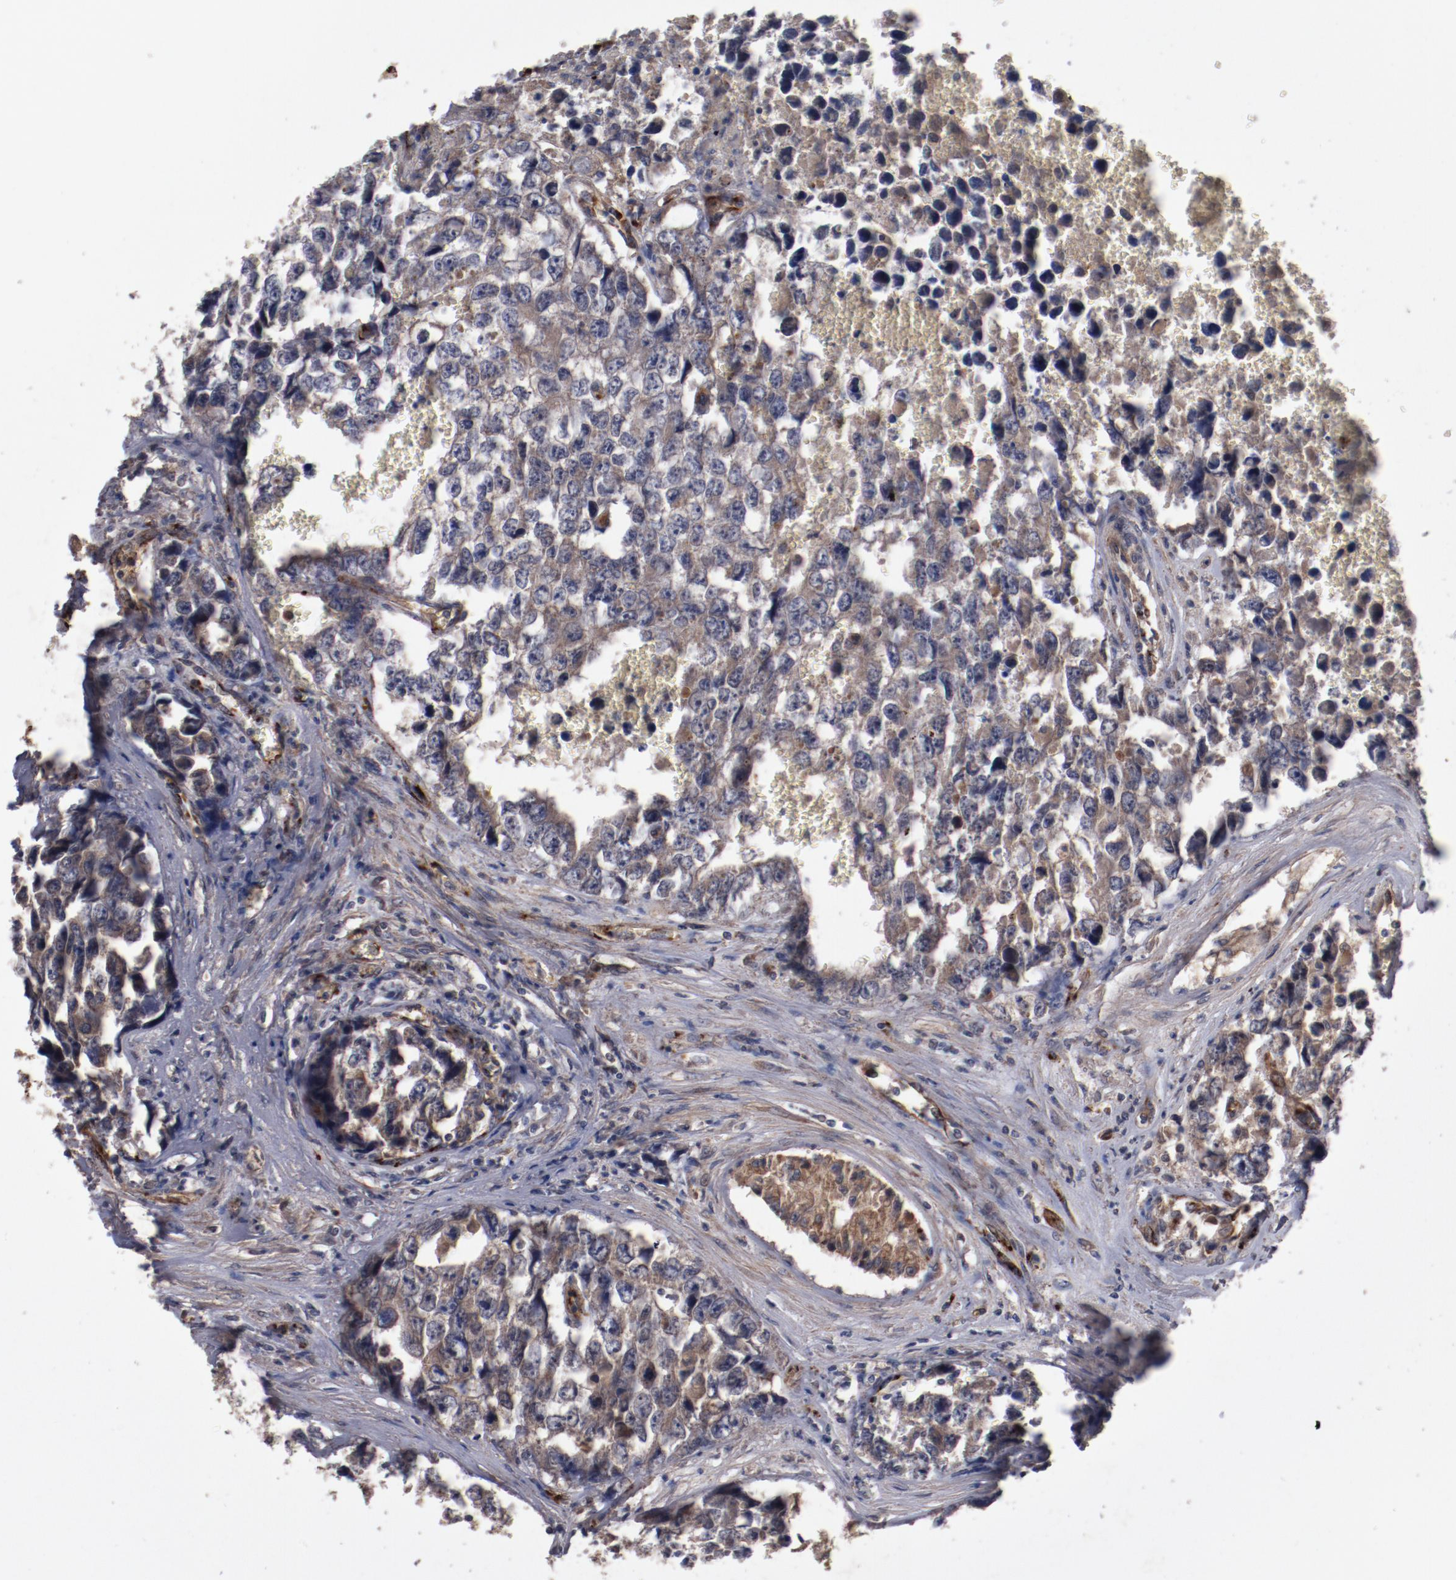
{"staining": {"intensity": "moderate", "quantity": ">75%", "location": "cytoplasmic/membranous"}, "tissue": "testis cancer", "cell_type": "Tumor cells", "image_type": "cancer", "snomed": [{"axis": "morphology", "description": "Carcinoma, Embryonal, NOS"}, {"axis": "topography", "description": "Testis"}], "caption": "An immunohistochemistry micrograph of tumor tissue is shown. Protein staining in brown shows moderate cytoplasmic/membranous positivity in testis embryonal carcinoma within tumor cells. (DAB (3,3'-diaminobenzidine) IHC with brightfield microscopy, high magnification).", "gene": "DIPK2B", "patient": {"sex": "male", "age": 31}}